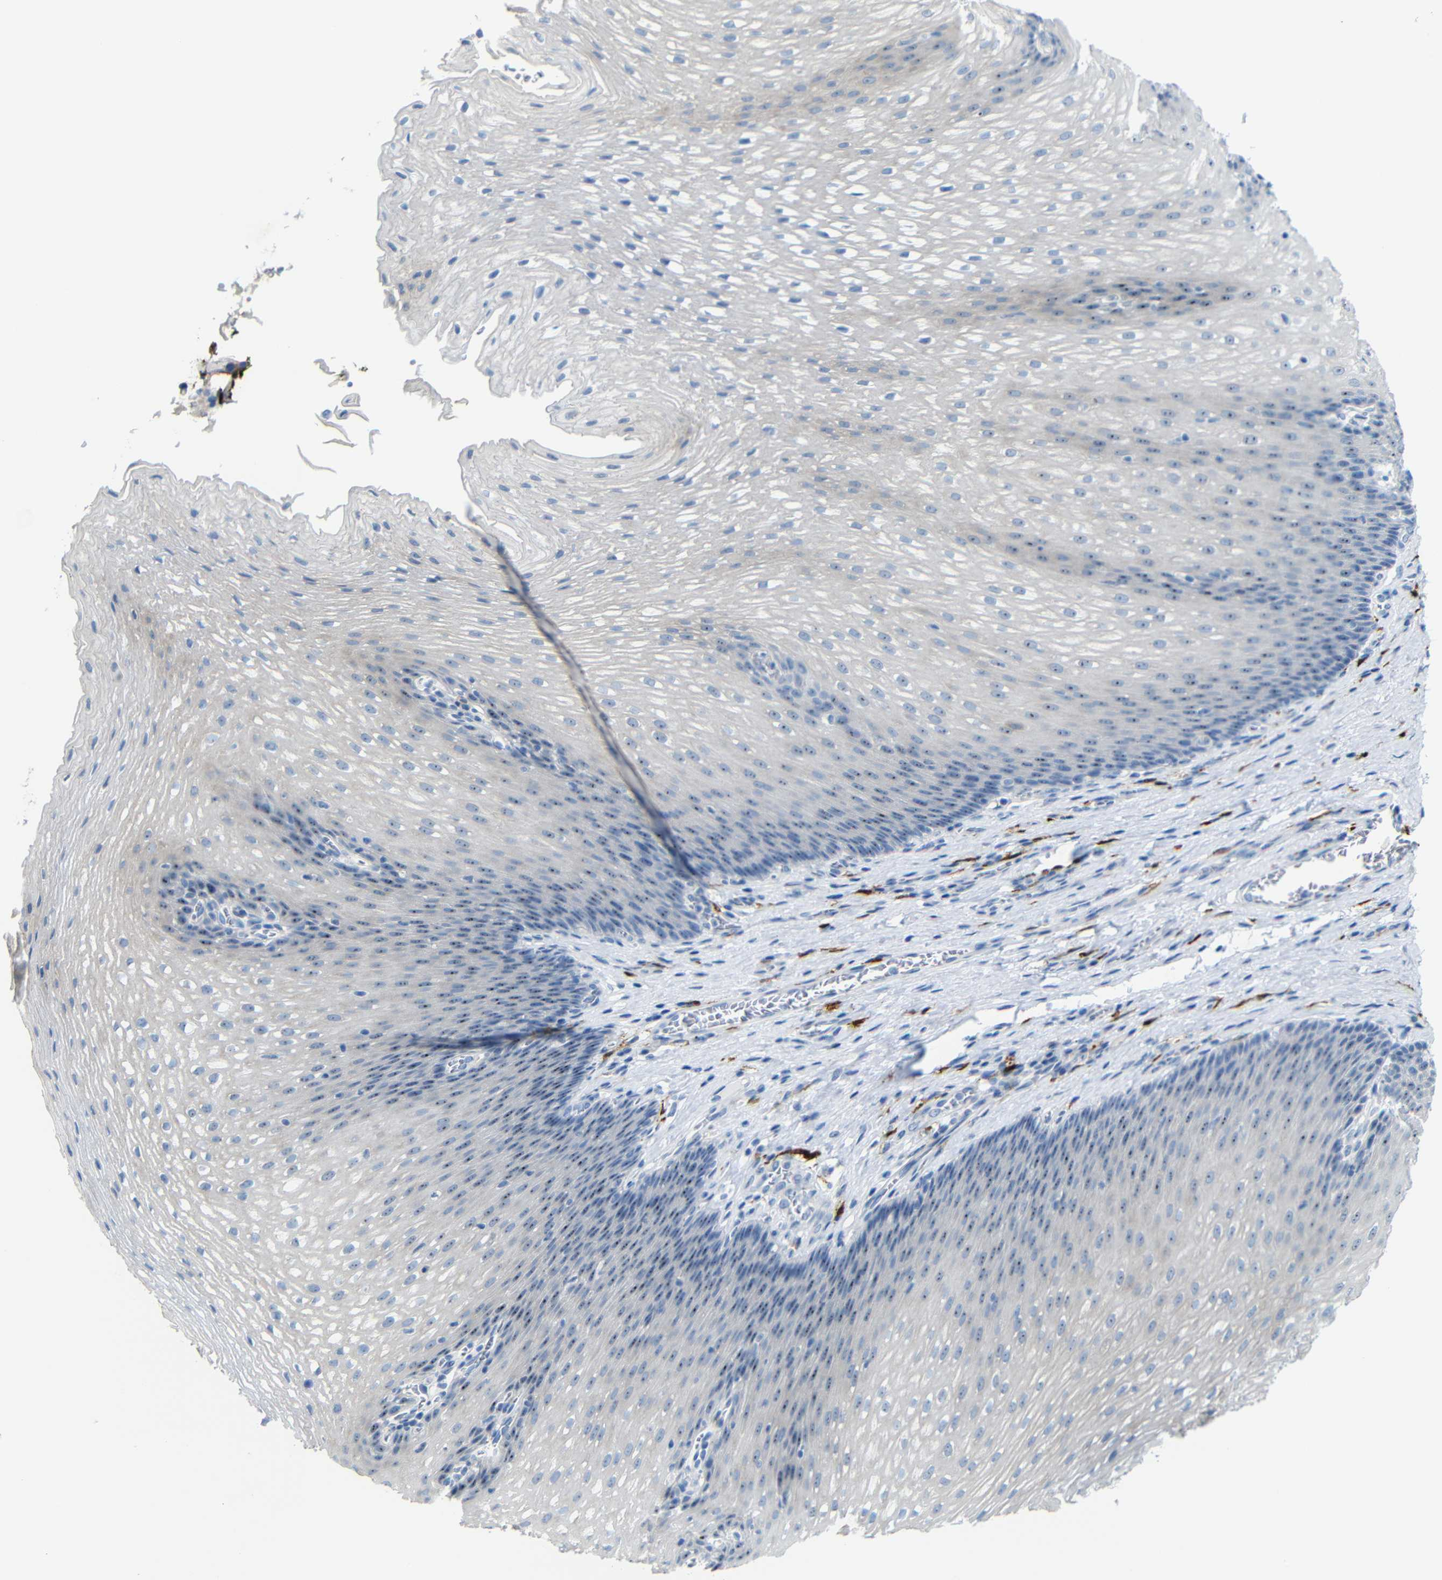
{"staining": {"intensity": "moderate", "quantity": "25%-75%", "location": "nuclear"}, "tissue": "esophagus", "cell_type": "Squamous epithelial cells", "image_type": "normal", "snomed": [{"axis": "morphology", "description": "Normal tissue, NOS"}, {"axis": "topography", "description": "Esophagus"}], "caption": "Immunohistochemical staining of unremarkable human esophagus displays medium levels of moderate nuclear staining in about 25%-75% of squamous epithelial cells.", "gene": "C1orf210", "patient": {"sex": "male", "age": 48}}